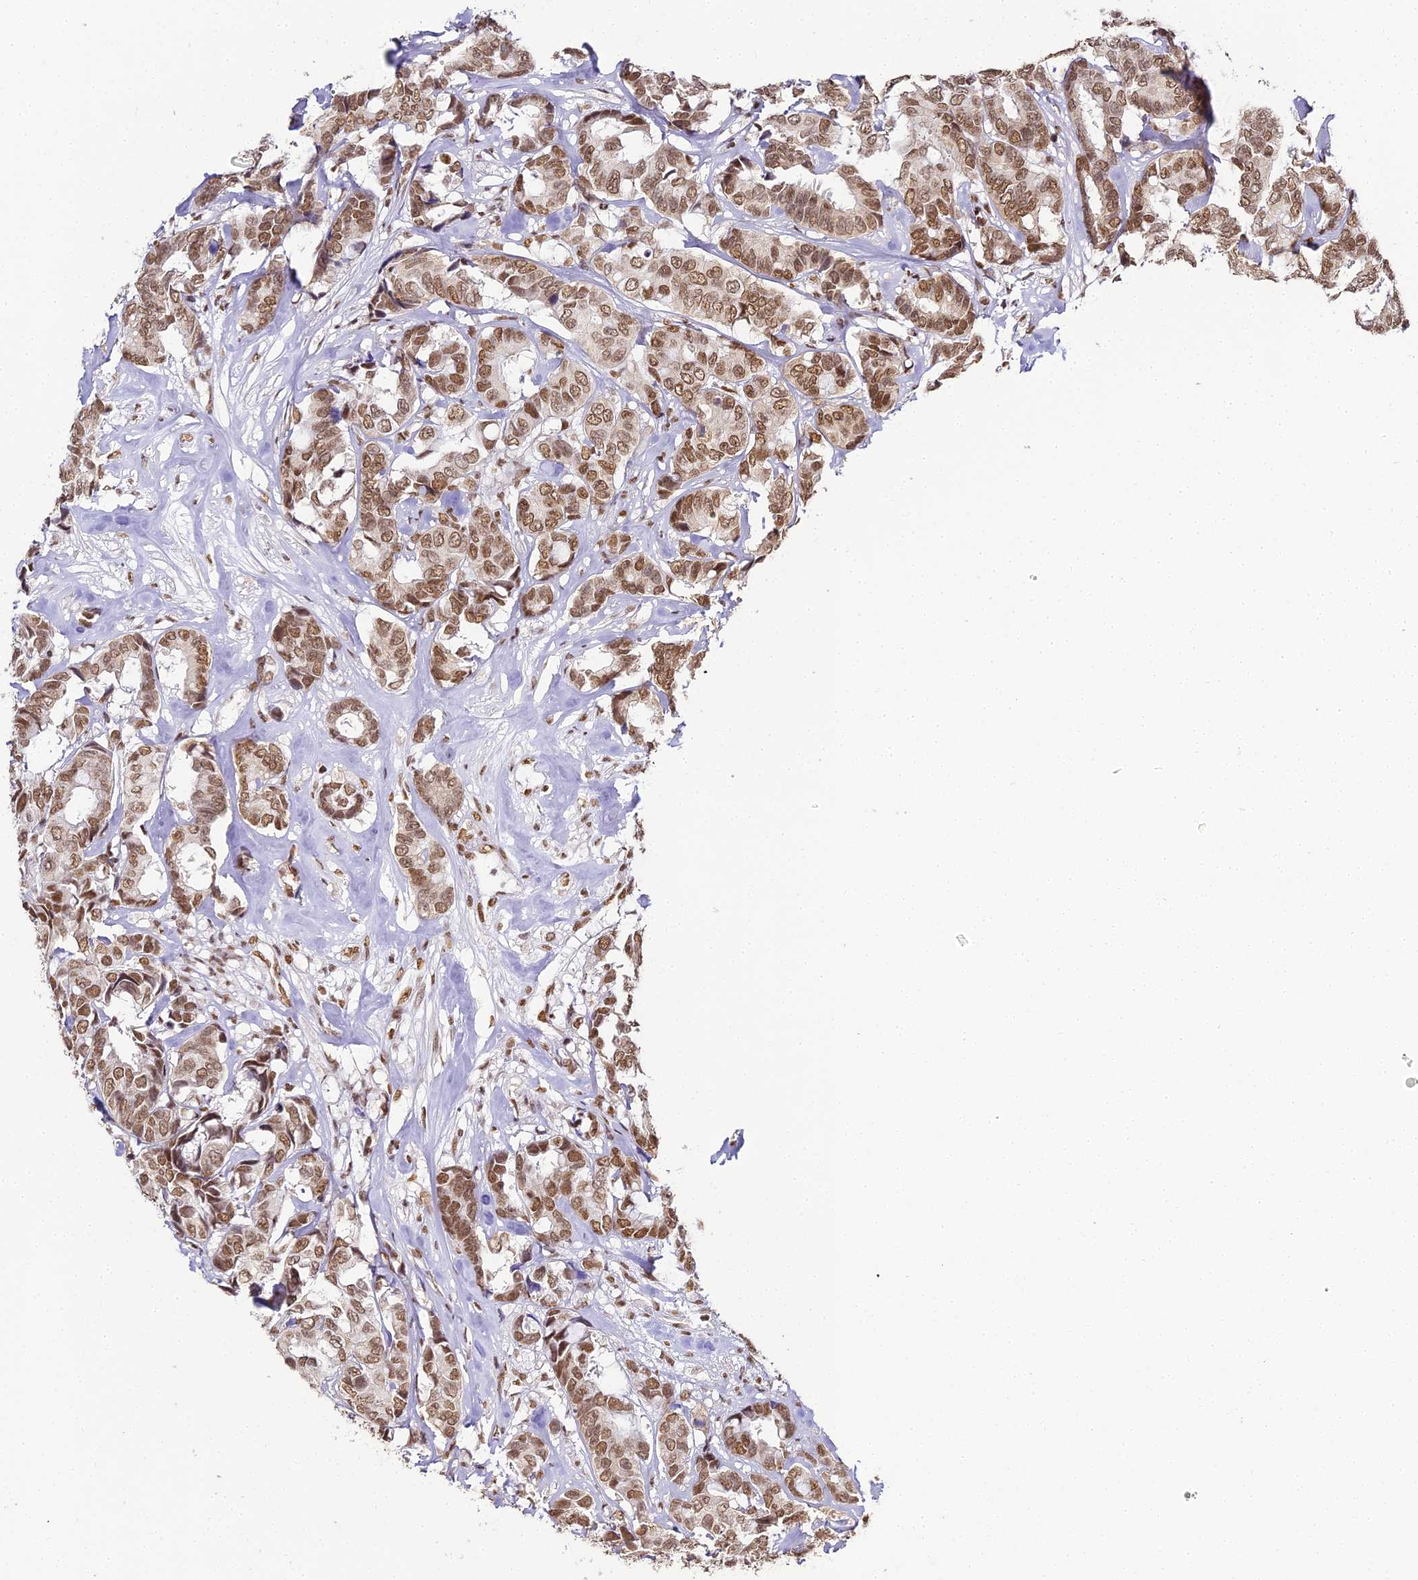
{"staining": {"intensity": "moderate", "quantity": ">75%", "location": "nuclear"}, "tissue": "breast cancer", "cell_type": "Tumor cells", "image_type": "cancer", "snomed": [{"axis": "morphology", "description": "Duct carcinoma"}, {"axis": "topography", "description": "Breast"}], "caption": "Approximately >75% of tumor cells in breast infiltrating ductal carcinoma display moderate nuclear protein staining as visualized by brown immunohistochemical staining.", "gene": "HNRNPA1", "patient": {"sex": "female", "age": 87}}